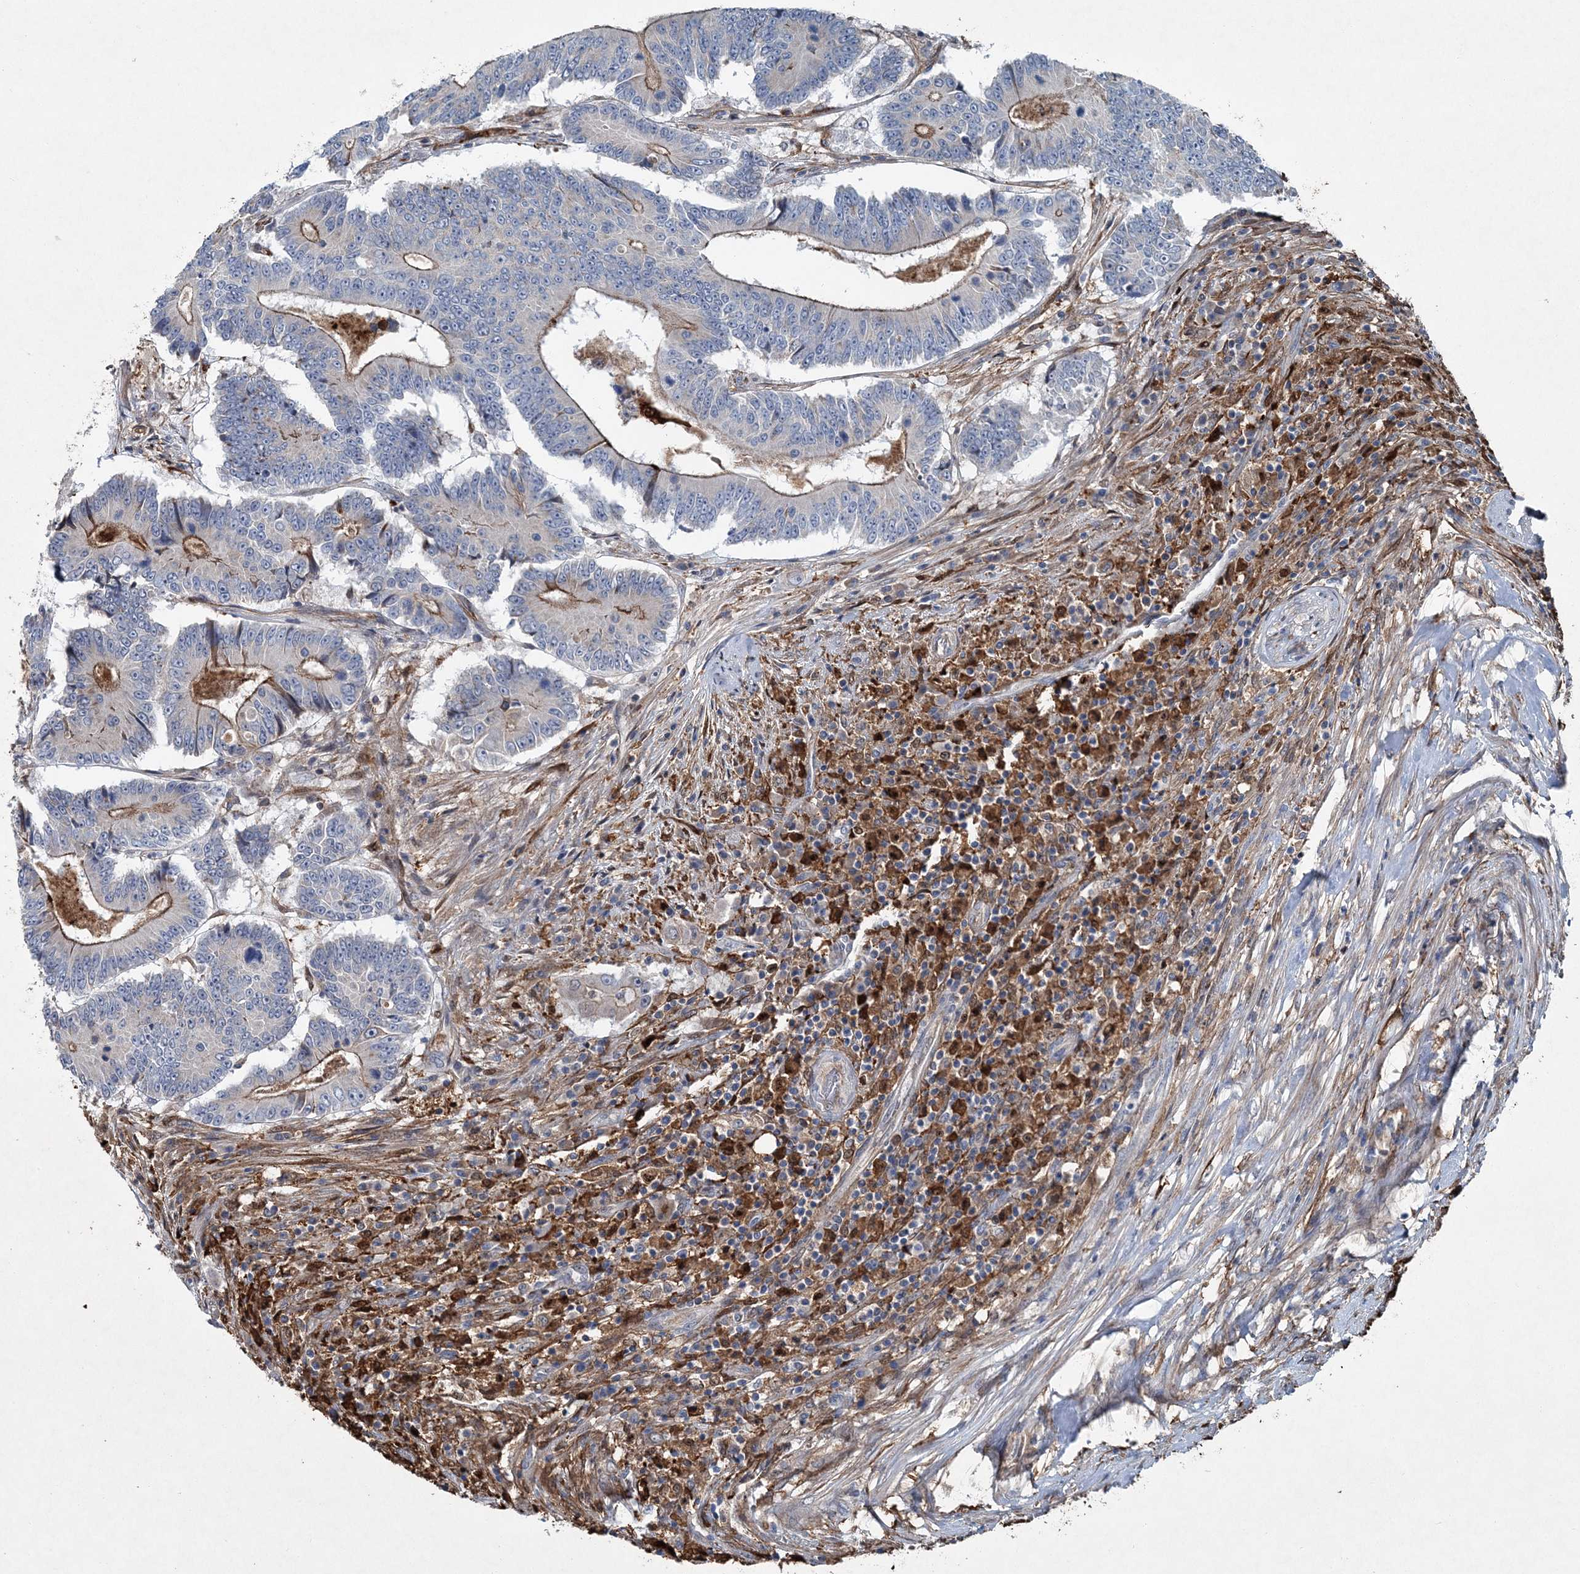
{"staining": {"intensity": "moderate", "quantity": "<25%", "location": "cytoplasmic/membranous"}, "tissue": "colorectal cancer", "cell_type": "Tumor cells", "image_type": "cancer", "snomed": [{"axis": "morphology", "description": "Adenocarcinoma, NOS"}, {"axis": "topography", "description": "Colon"}], "caption": "Protein expression analysis of colorectal cancer reveals moderate cytoplasmic/membranous expression in about <25% of tumor cells. The staining is performed using DAB (3,3'-diaminobenzidine) brown chromogen to label protein expression. The nuclei are counter-stained blue using hematoxylin.", "gene": "SPOPL", "patient": {"sex": "male", "age": 83}}